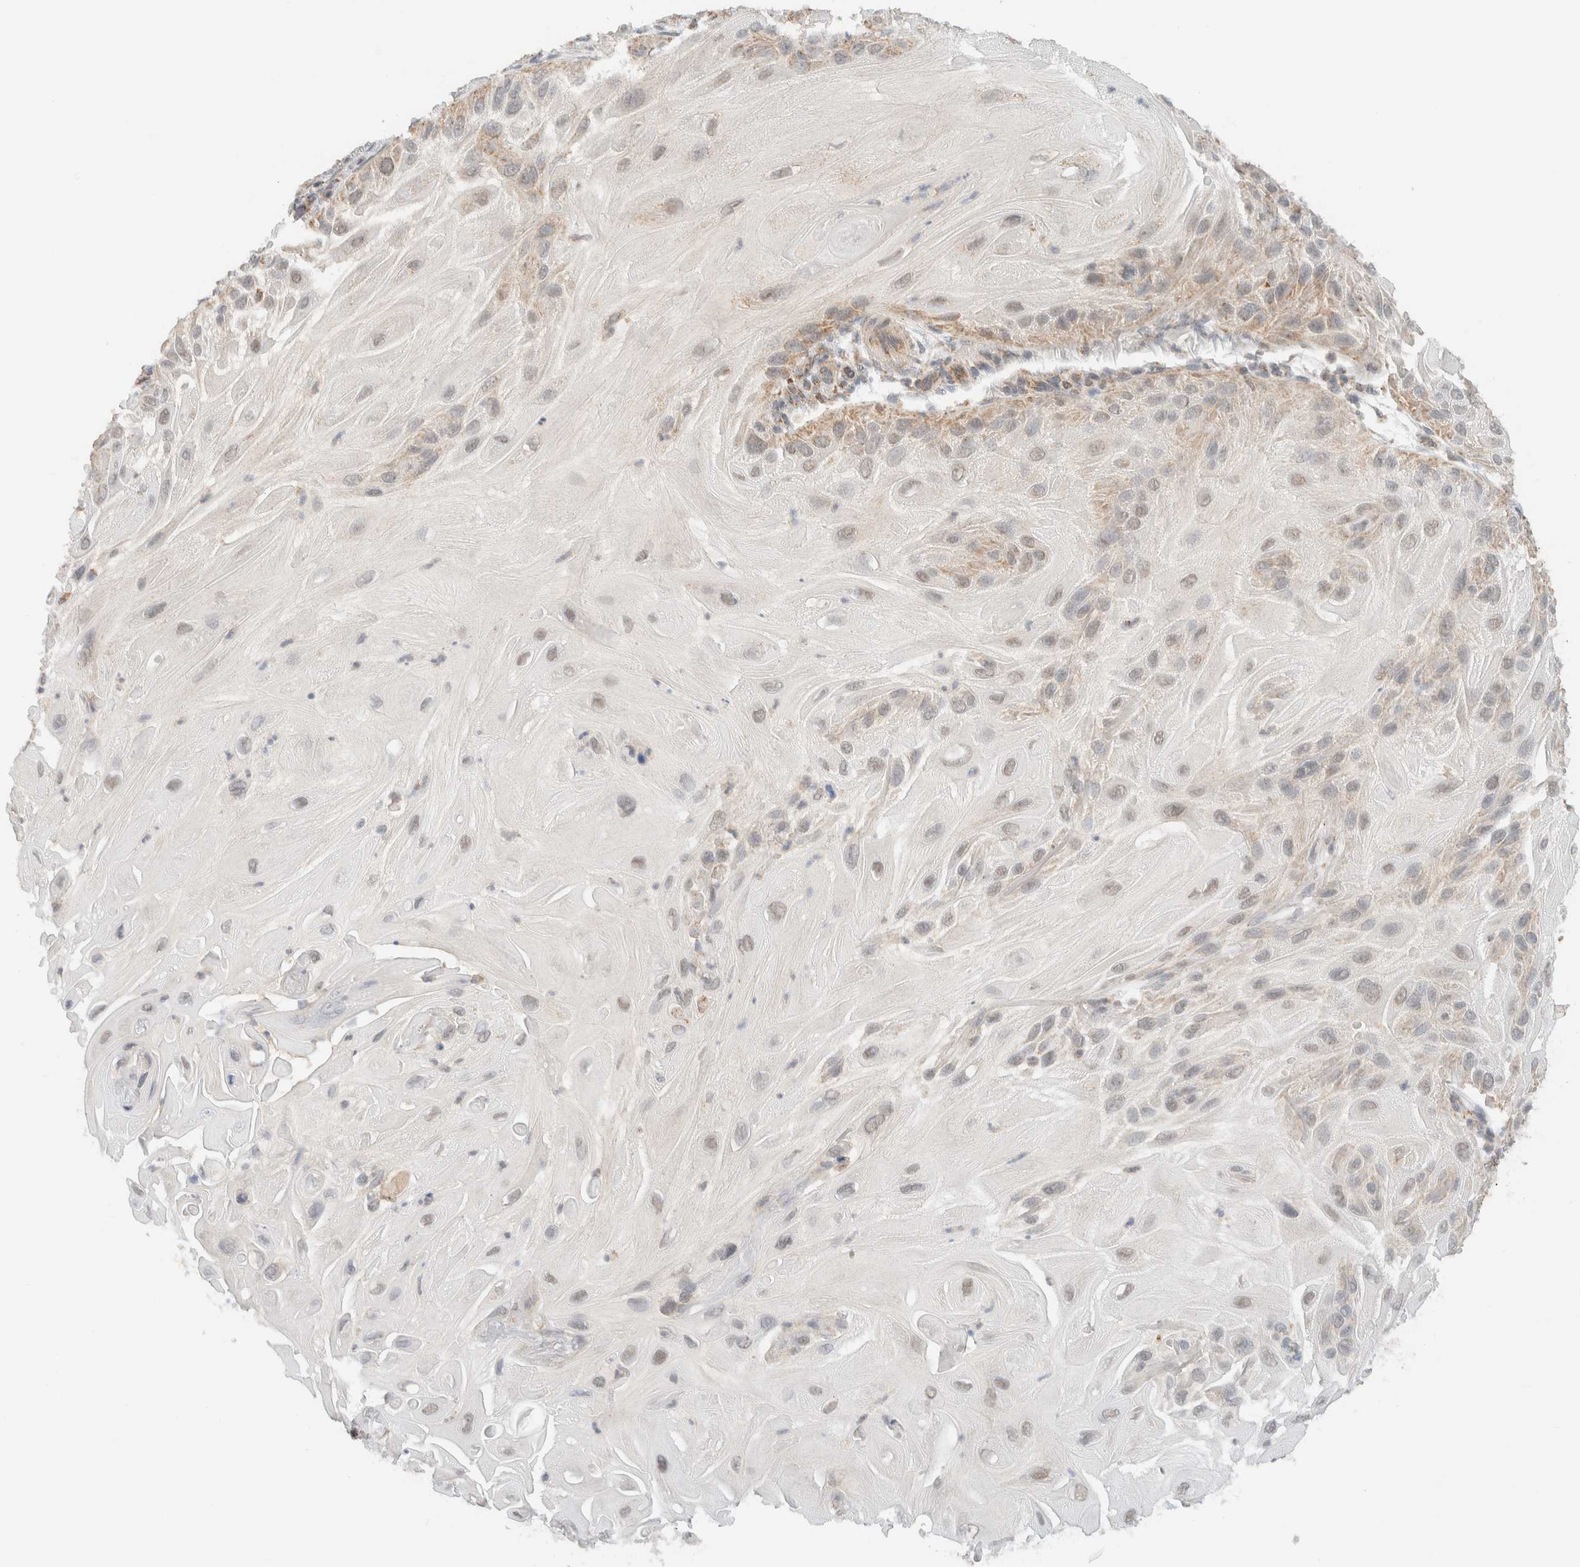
{"staining": {"intensity": "weak", "quantity": "25%-75%", "location": "cytoplasmic/membranous"}, "tissue": "skin cancer", "cell_type": "Tumor cells", "image_type": "cancer", "snomed": [{"axis": "morphology", "description": "Squamous cell carcinoma, NOS"}, {"axis": "topography", "description": "Skin"}], "caption": "Human skin cancer stained with a brown dye shows weak cytoplasmic/membranous positive expression in about 25%-75% of tumor cells.", "gene": "MRPL41", "patient": {"sex": "female", "age": 77}}